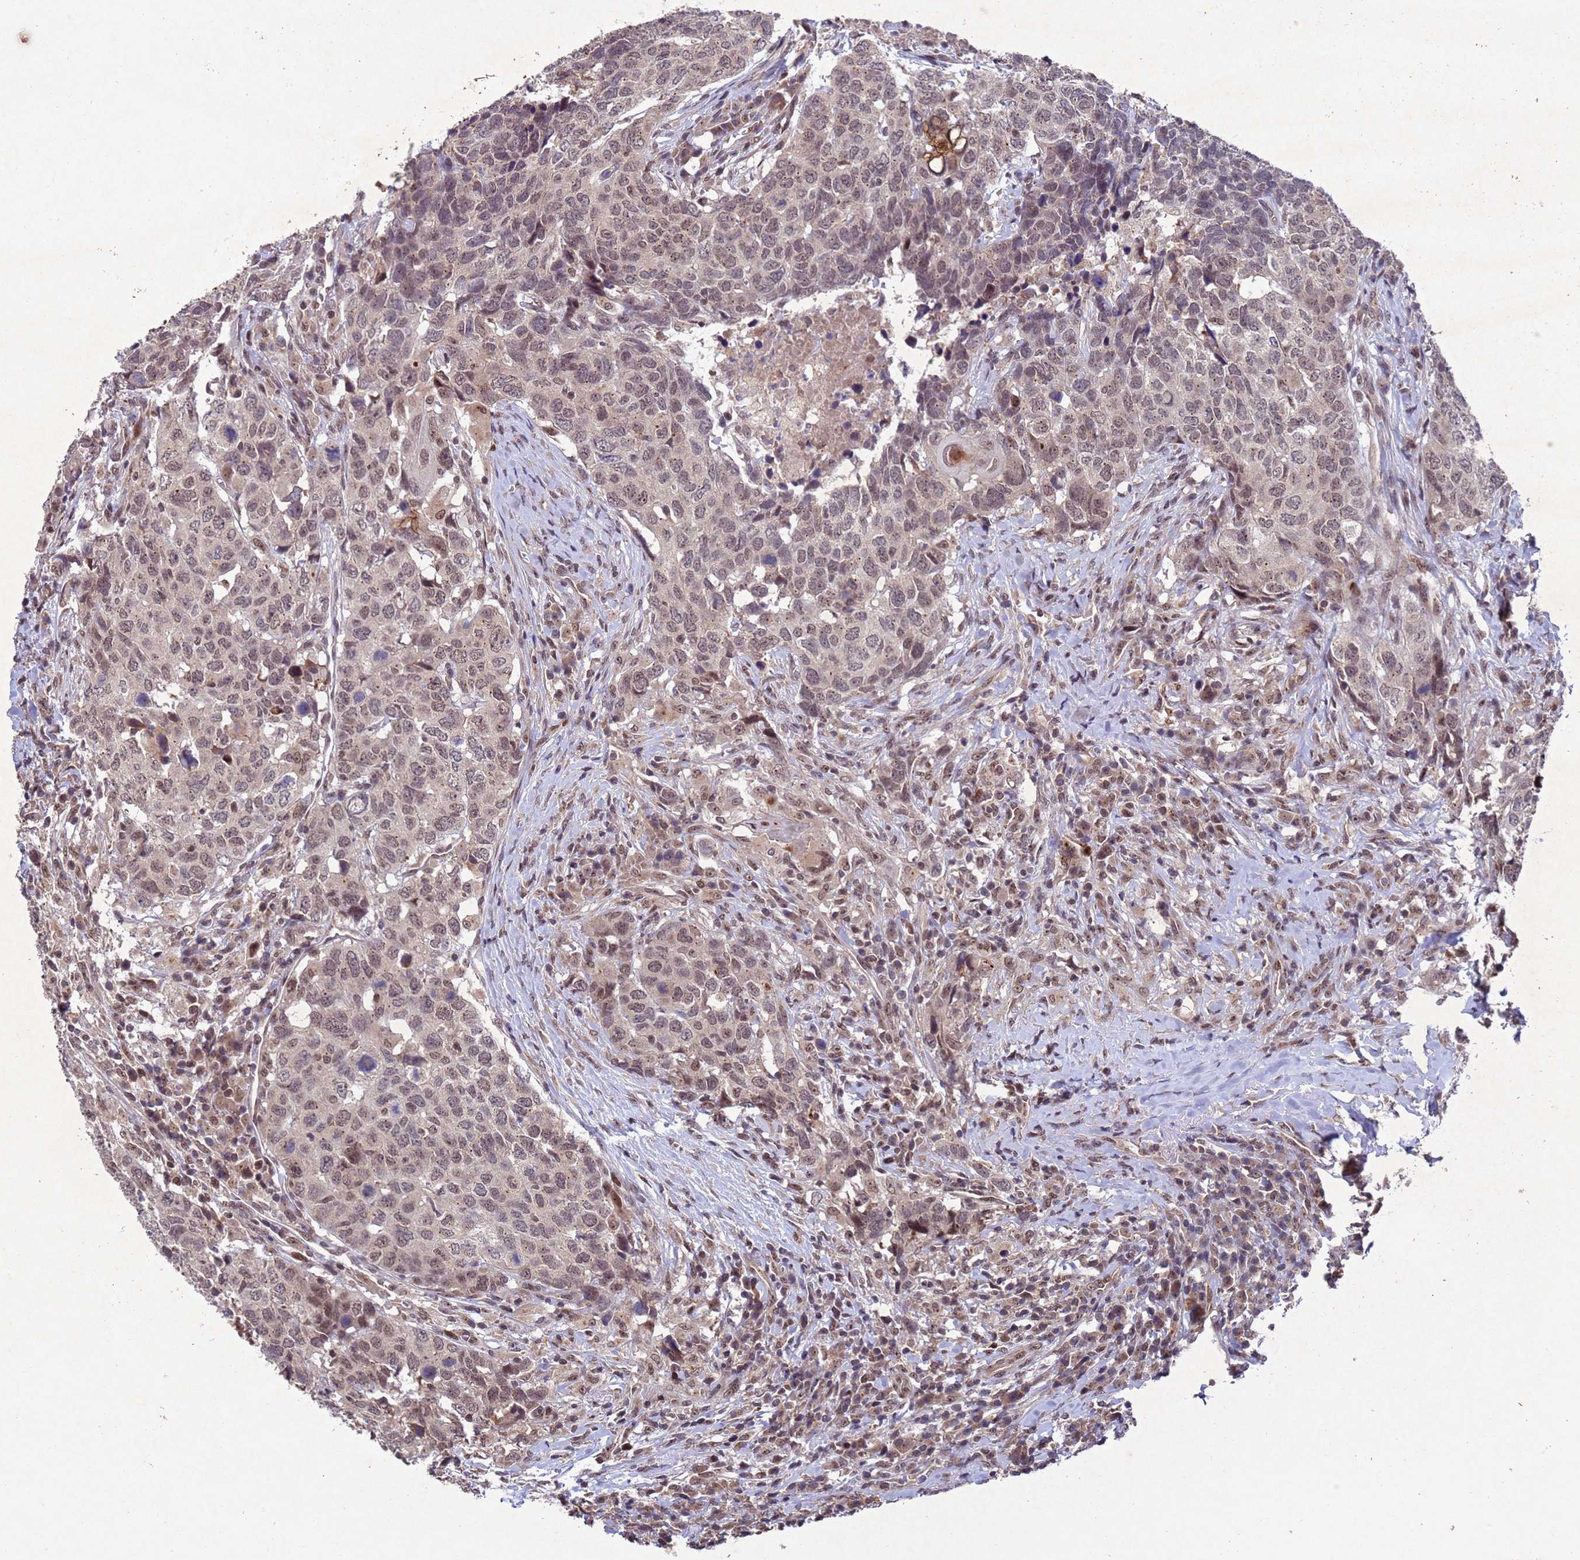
{"staining": {"intensity": "moderate", "quantity": ">75%", "location": "cytoplasmic/membranous,nuclear"}, "tissue": "head and neck cancer", "cell_type": "Tumor cells", "image_type": "cancer", "snomed": [{"axis": "morphology", "description": "Squamous cell carcinoma, NOS"}, {"axis": "topography", "description": "Head-Neck"}], "caption": "Protein expression analysis of human squamous cell carcinoma (head and neck) reveals moderate cytoplasmic/membranous and nuclear positivity in about >75% of tumor cells.", "gene": "TBK1", "patient": {"sex": "male", "age": 66}}